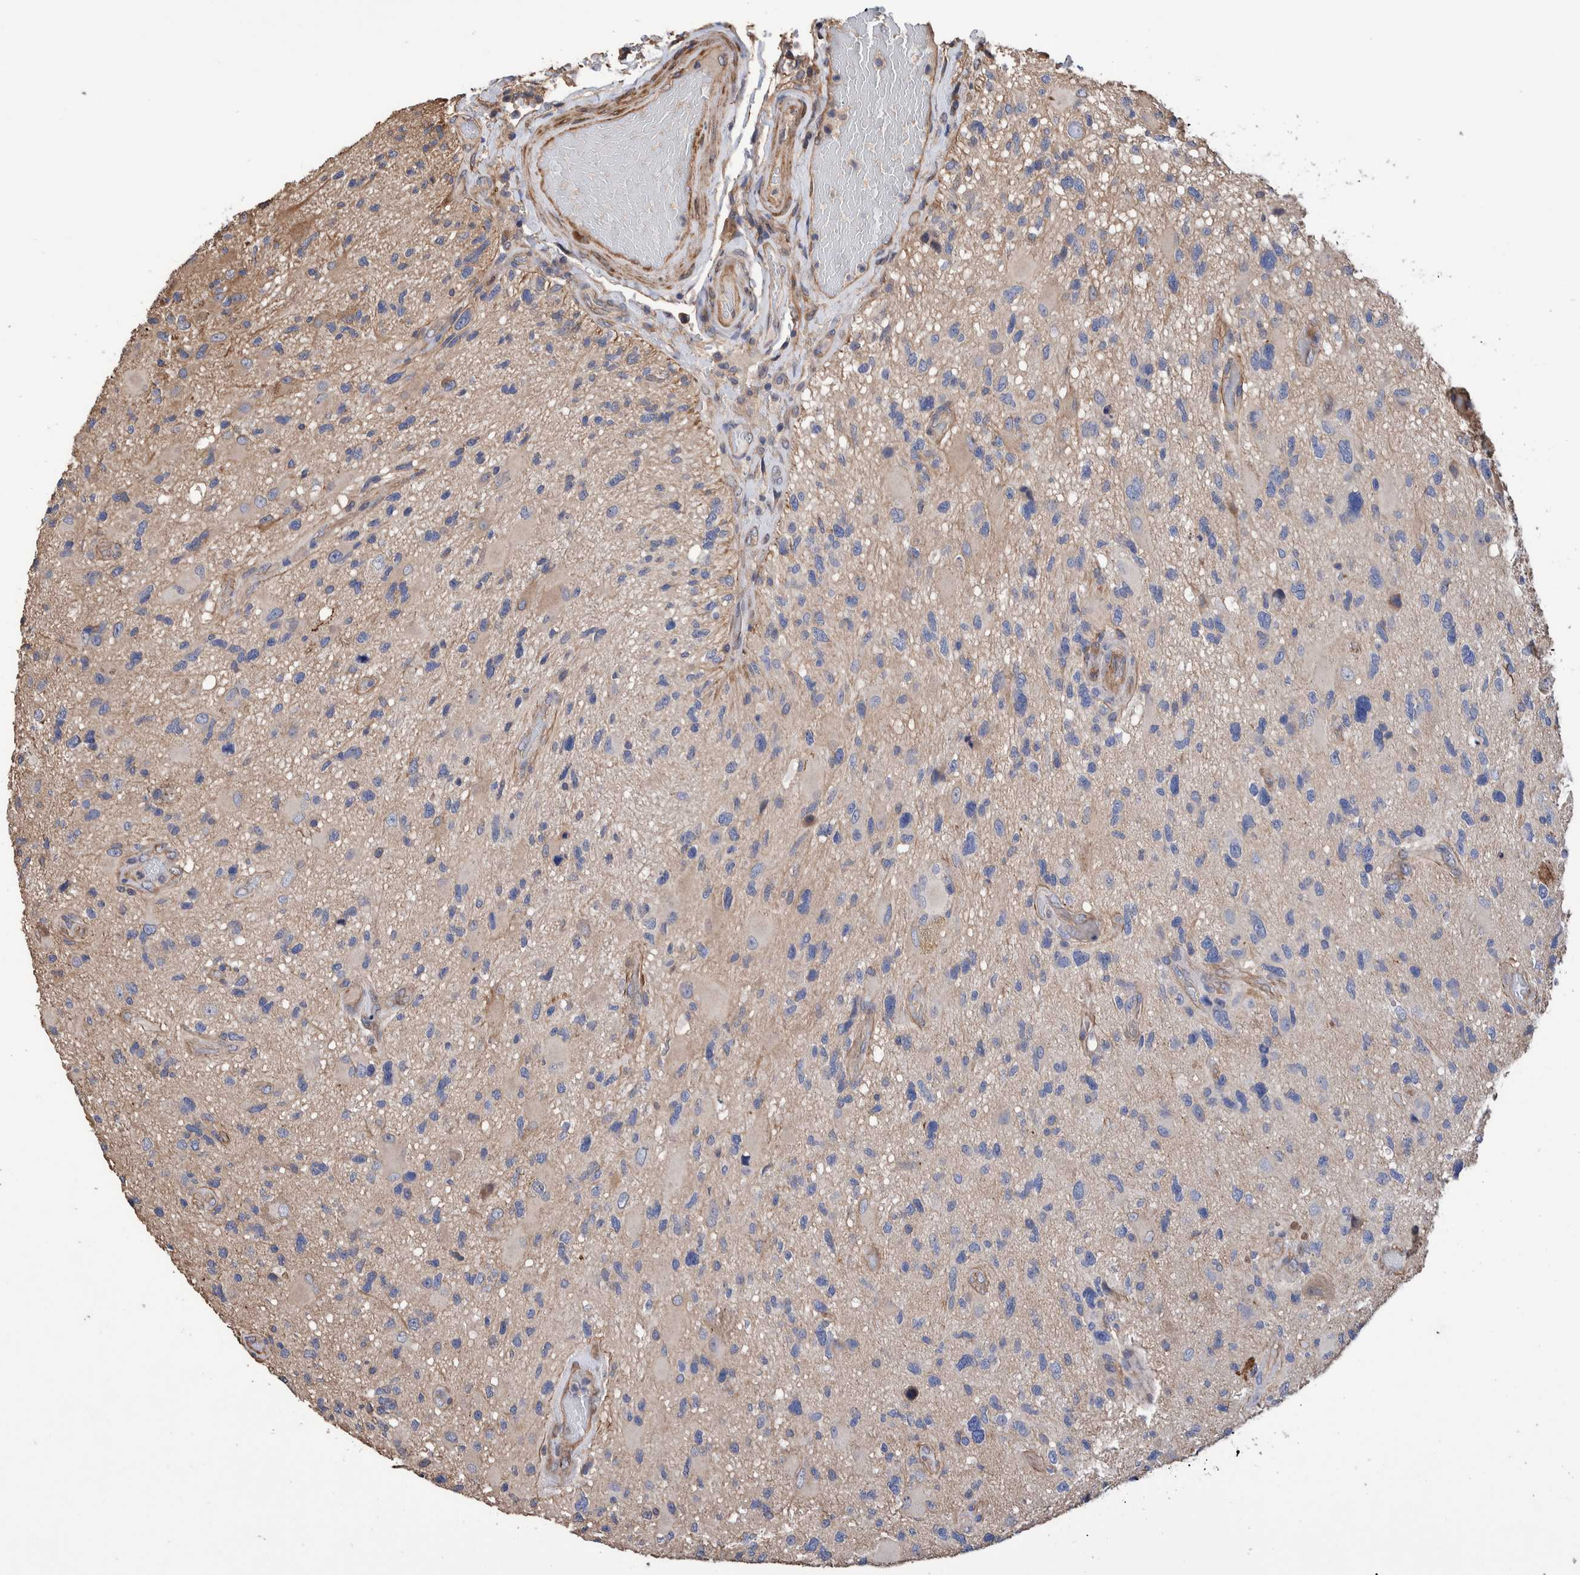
{"staining": {"intensity": "negative", "quantity": "none", "location": "none"}, "tissue": "glioma", "cell_type": "Tumor cells", "image_type": "cancer", "snomed": [{"axis": "morphology", "description": "Glioma, malignant, High grade"}, {"axis": "topography", "description": "Brain"}], "caption": "DAB immunohistochemical staining of human malignant glioma (high-grade) exhibits no significant staining in tumor cells.", "gene": "SLC45A4", "patient": {"sex": "male", "age": 33}}